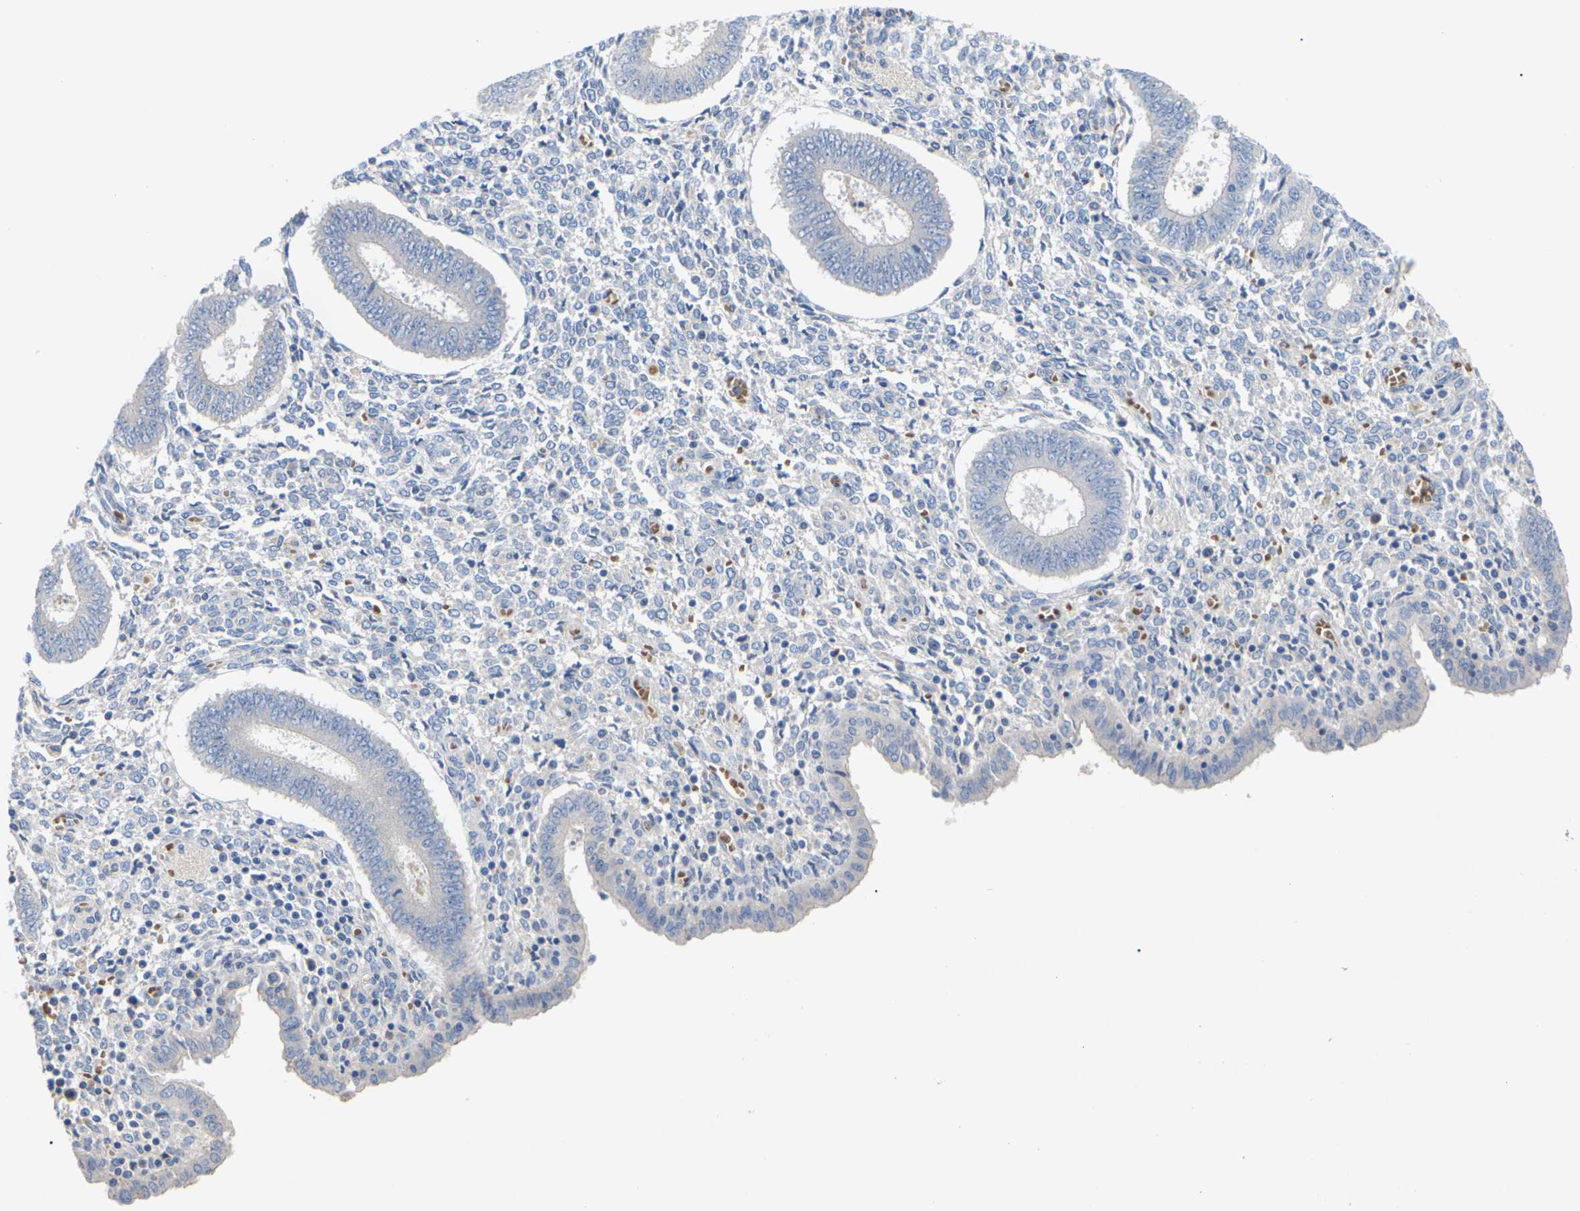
{"staining": {"intensity": "negative", "quantity": "none", "location": "none"}, "tissue": "endometrium", "cell_type": "Cells in endometrial stroma", "image_type": "normal", "snomed": [{"axis": "morphology", "description": "Normal tissue, NOS"}, {"axis": "topography", "description": "Endometrium"}], "caption": "Cells in endometrial stroma are negative for brown protein staining in benign endometrium.", "gene": "TMCO4", "patient": {"sex": "female", "age": 35}}